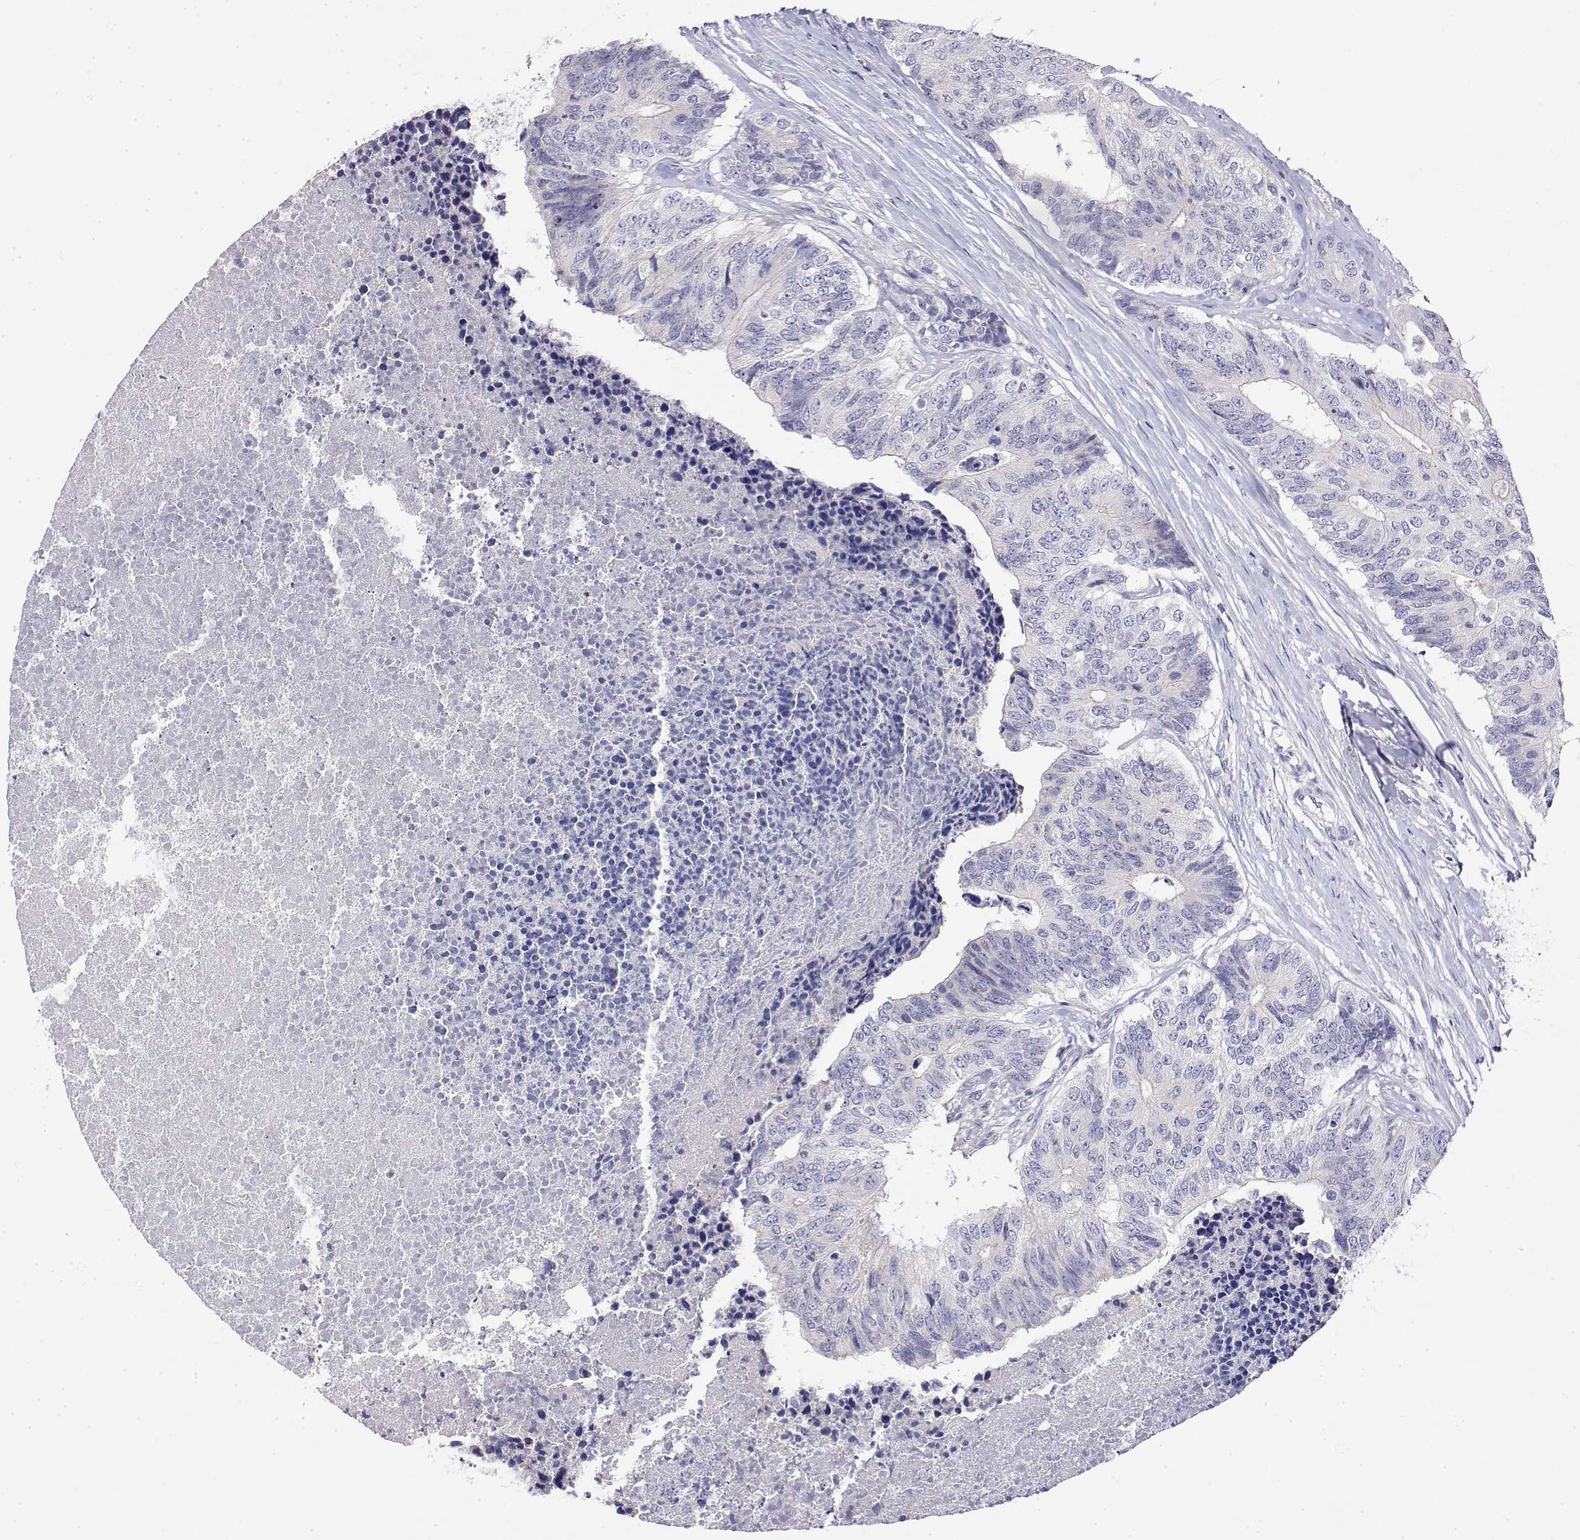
{"staining": {"intensity": "moderate", "quantity": "<25%", "location": "cytoplasmic/membranous"}, "tissue": "colorectal cancer", "cell_type": "Tumor cells", "image_type": "cancer", "snomed": [{"axis": "morphology", "description": "Adenocarcinoma, NOS"}, {"axis": "topography", "description": "Colon"}], "caption": "Protein staining by IHC displays moderate cytoplasmic/membranous staining in about <25% of tumor cells in colorectal cancer (adenocarcinoma).", "gene": "LY6D", "patient": {"sex": "female", "age": 67}}